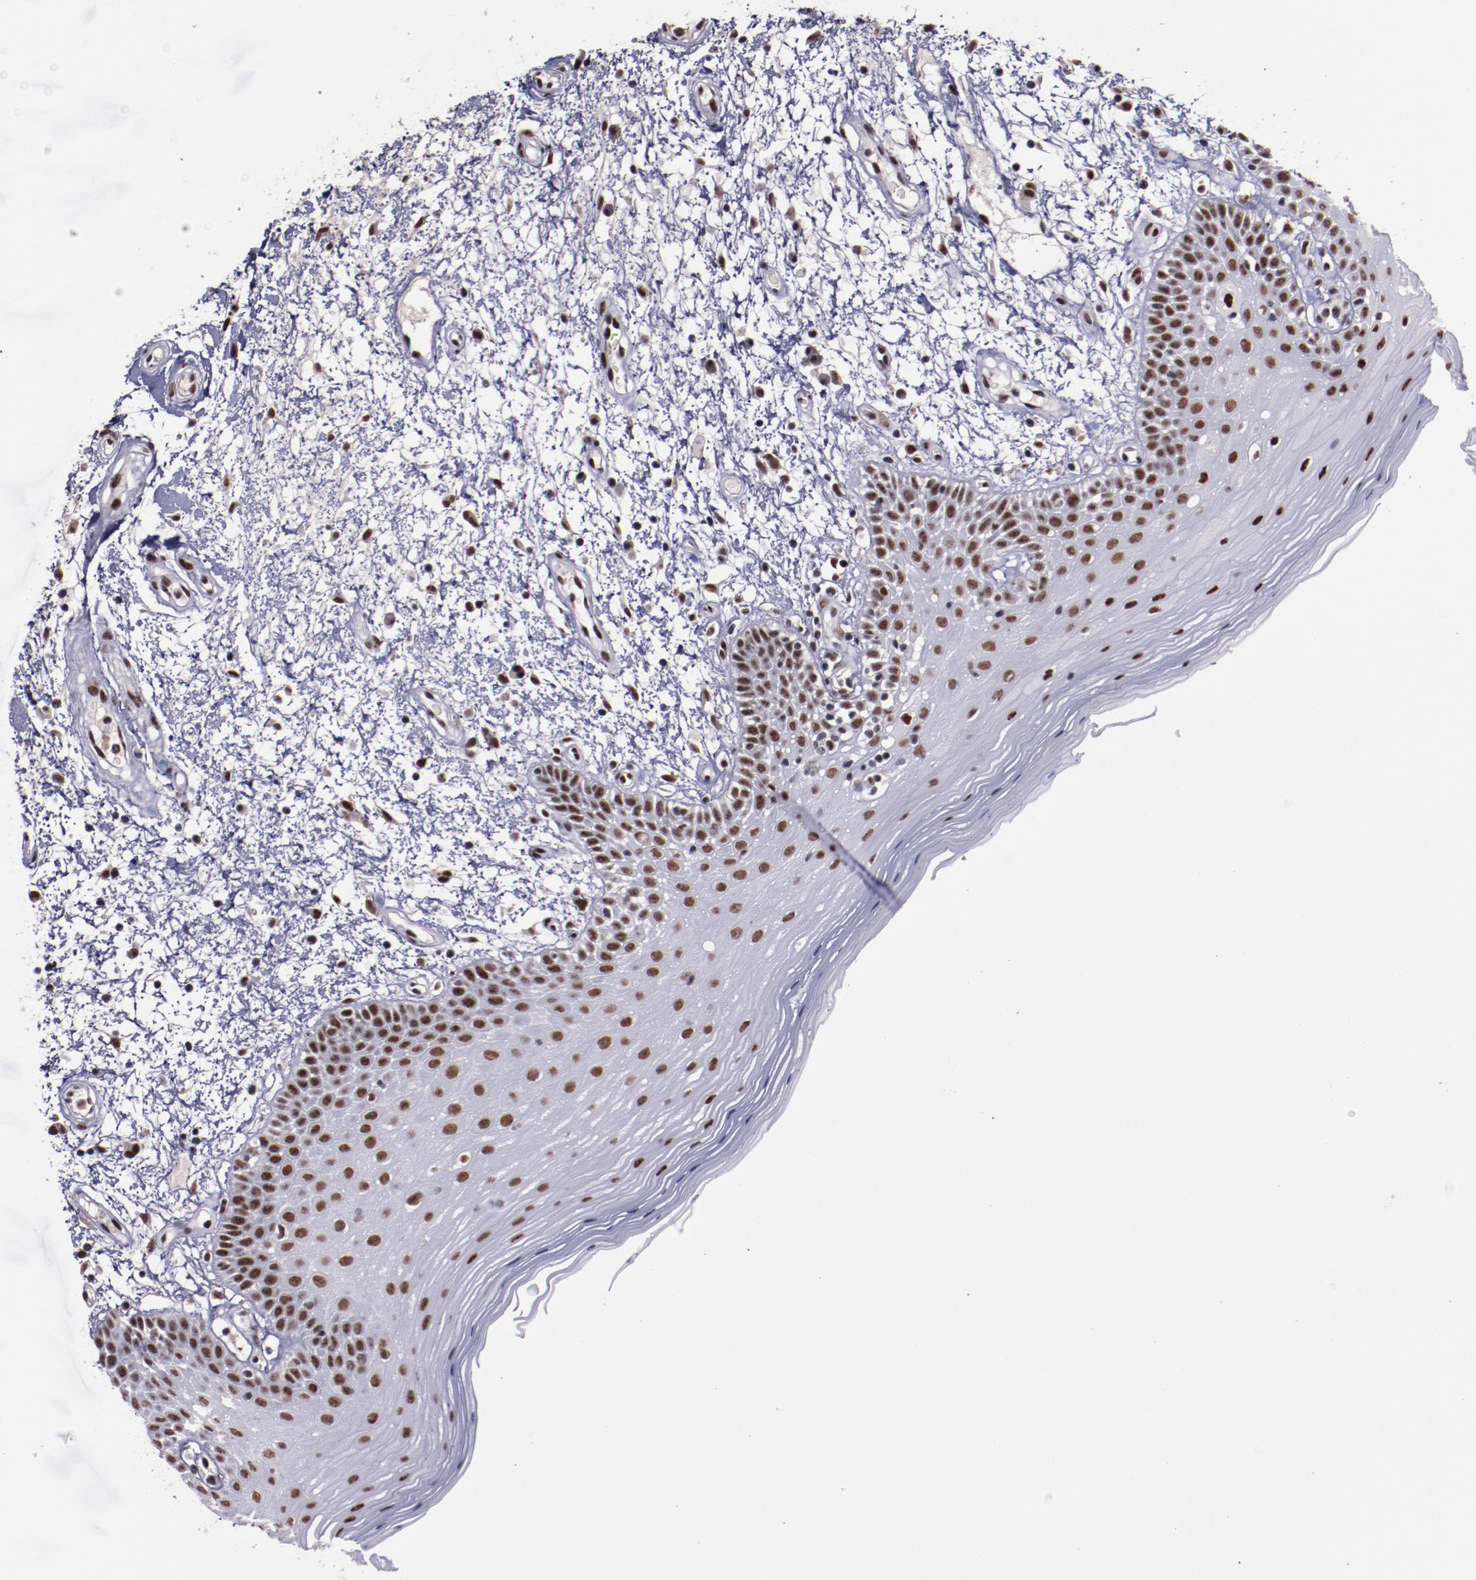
{"staining": {"intensity": "moderate", "quantity": ">75%", "location": "nuclear"}, "tissue": "oral mucosa", "cell_type": "Squamous epithelial cells", "image_type": "normal", "snomed": [{"axis": "morphology", "description": "Normal tissue, NOS"}, {"axis": "morphology", "description": "Squamous cell carcinoma, NOS"}, {"axis": "topography", "description": "Skeletal muscle"}, {"axis": "topography", "description": "Oral tissue"}, {"axis": "topography", "description": "Head-Neck"}], "caption": "Brown immunohistochemical staining in unremarkable oral mucosa displays moderate nuclear expression in about >75% of squamous epithelial cells.", "gene": "PPP4R3A", "patient": {"sex": "male", "age": 71}}